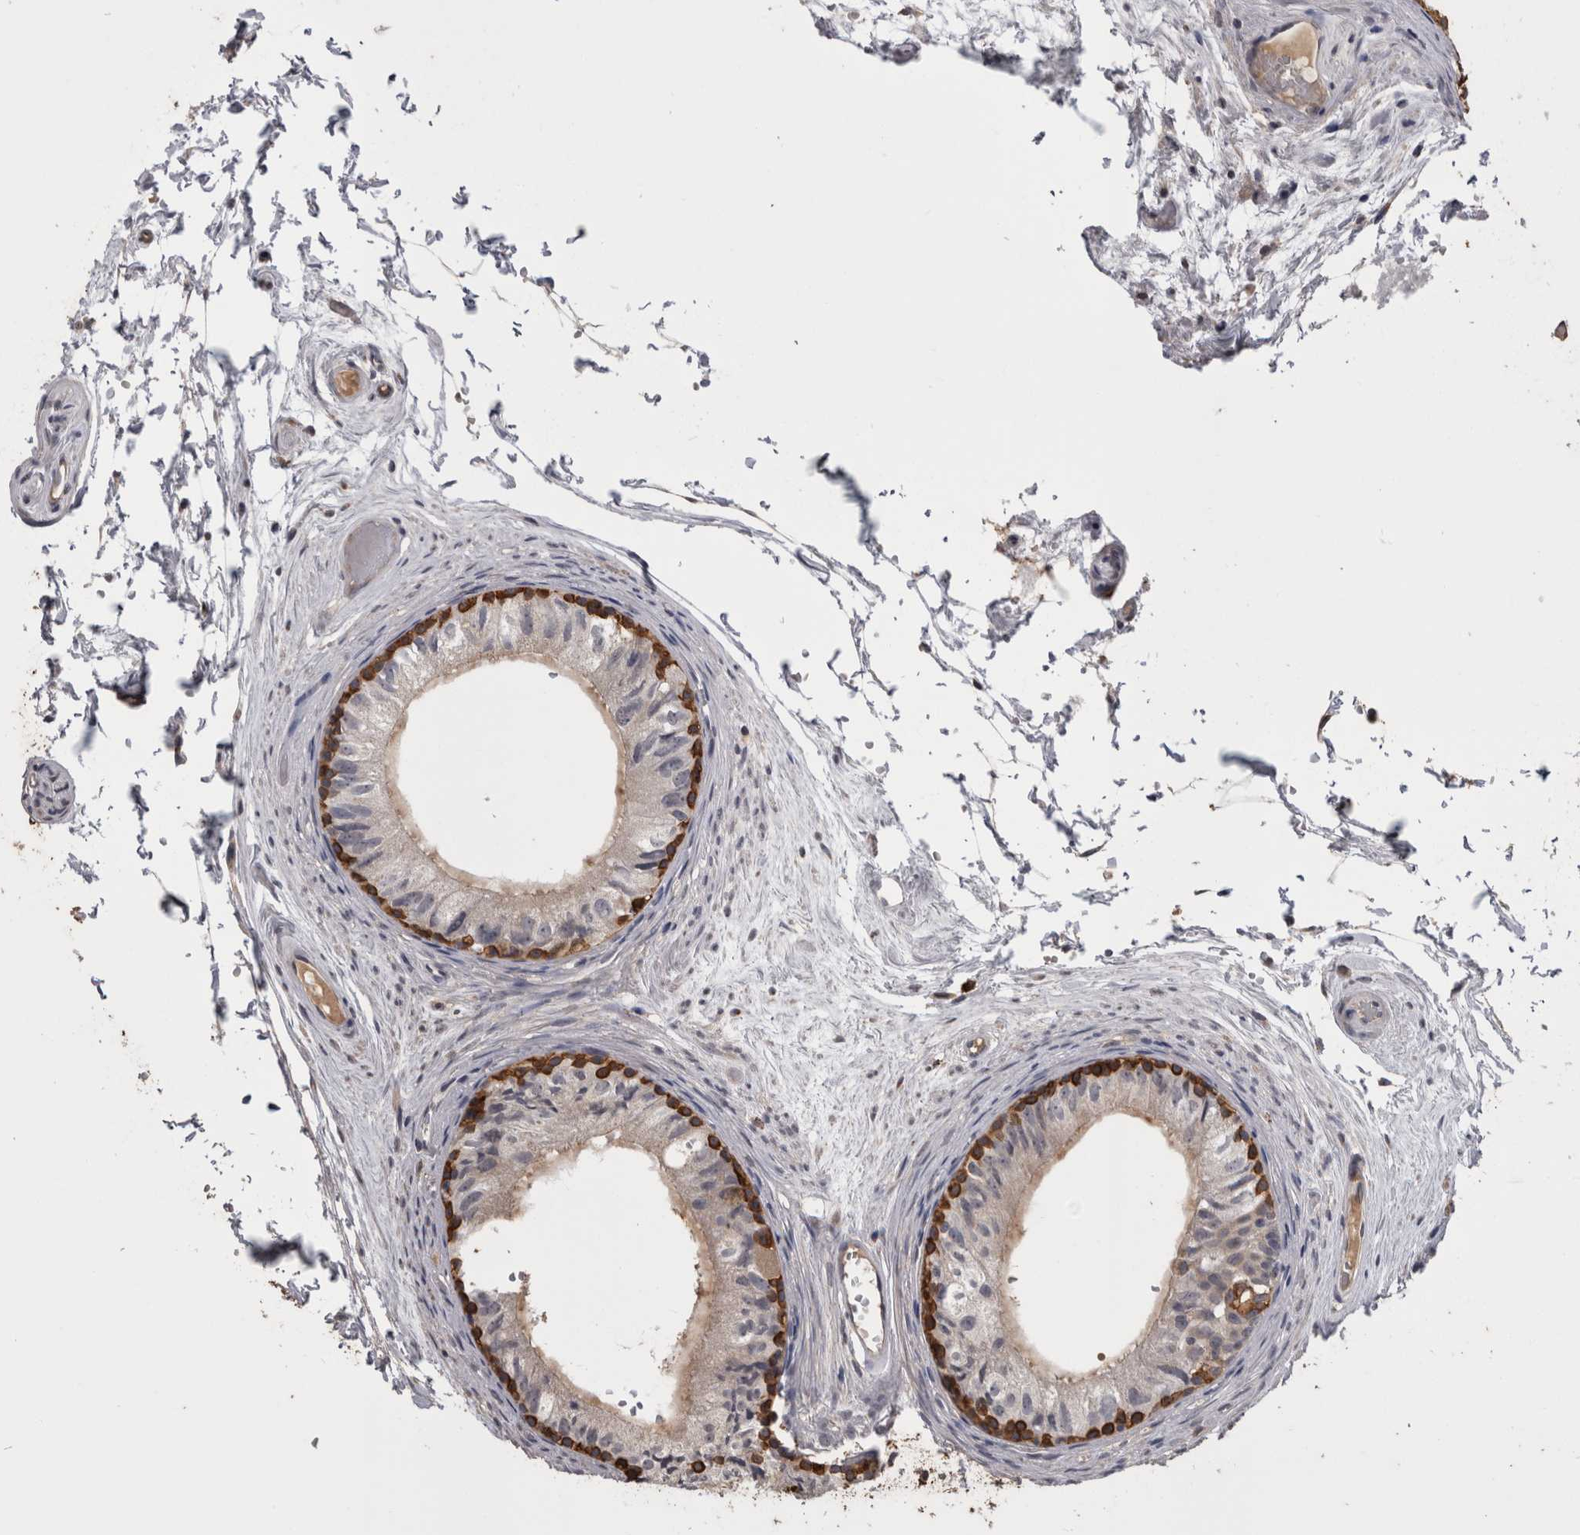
{"staining": {"intensity": "strong", "quantity": "25%-75%", "location": "cytoplasmic/membranous"}, "tissue": "epididymis", "cell_type": "Glandular cells", "image_type": "normal", "snomed": [{"axis": "morphology", "description": "Normal tissue, NOS"}, {"axis": "topography", "description": "Epididymis"}], "caption": "Epididymis stained for a protein exhibits strong cytoplasmic/membranous positivity in glandular cells.", "gene": "ANXA13", "patient": {"sex": "male", "age": 79}}